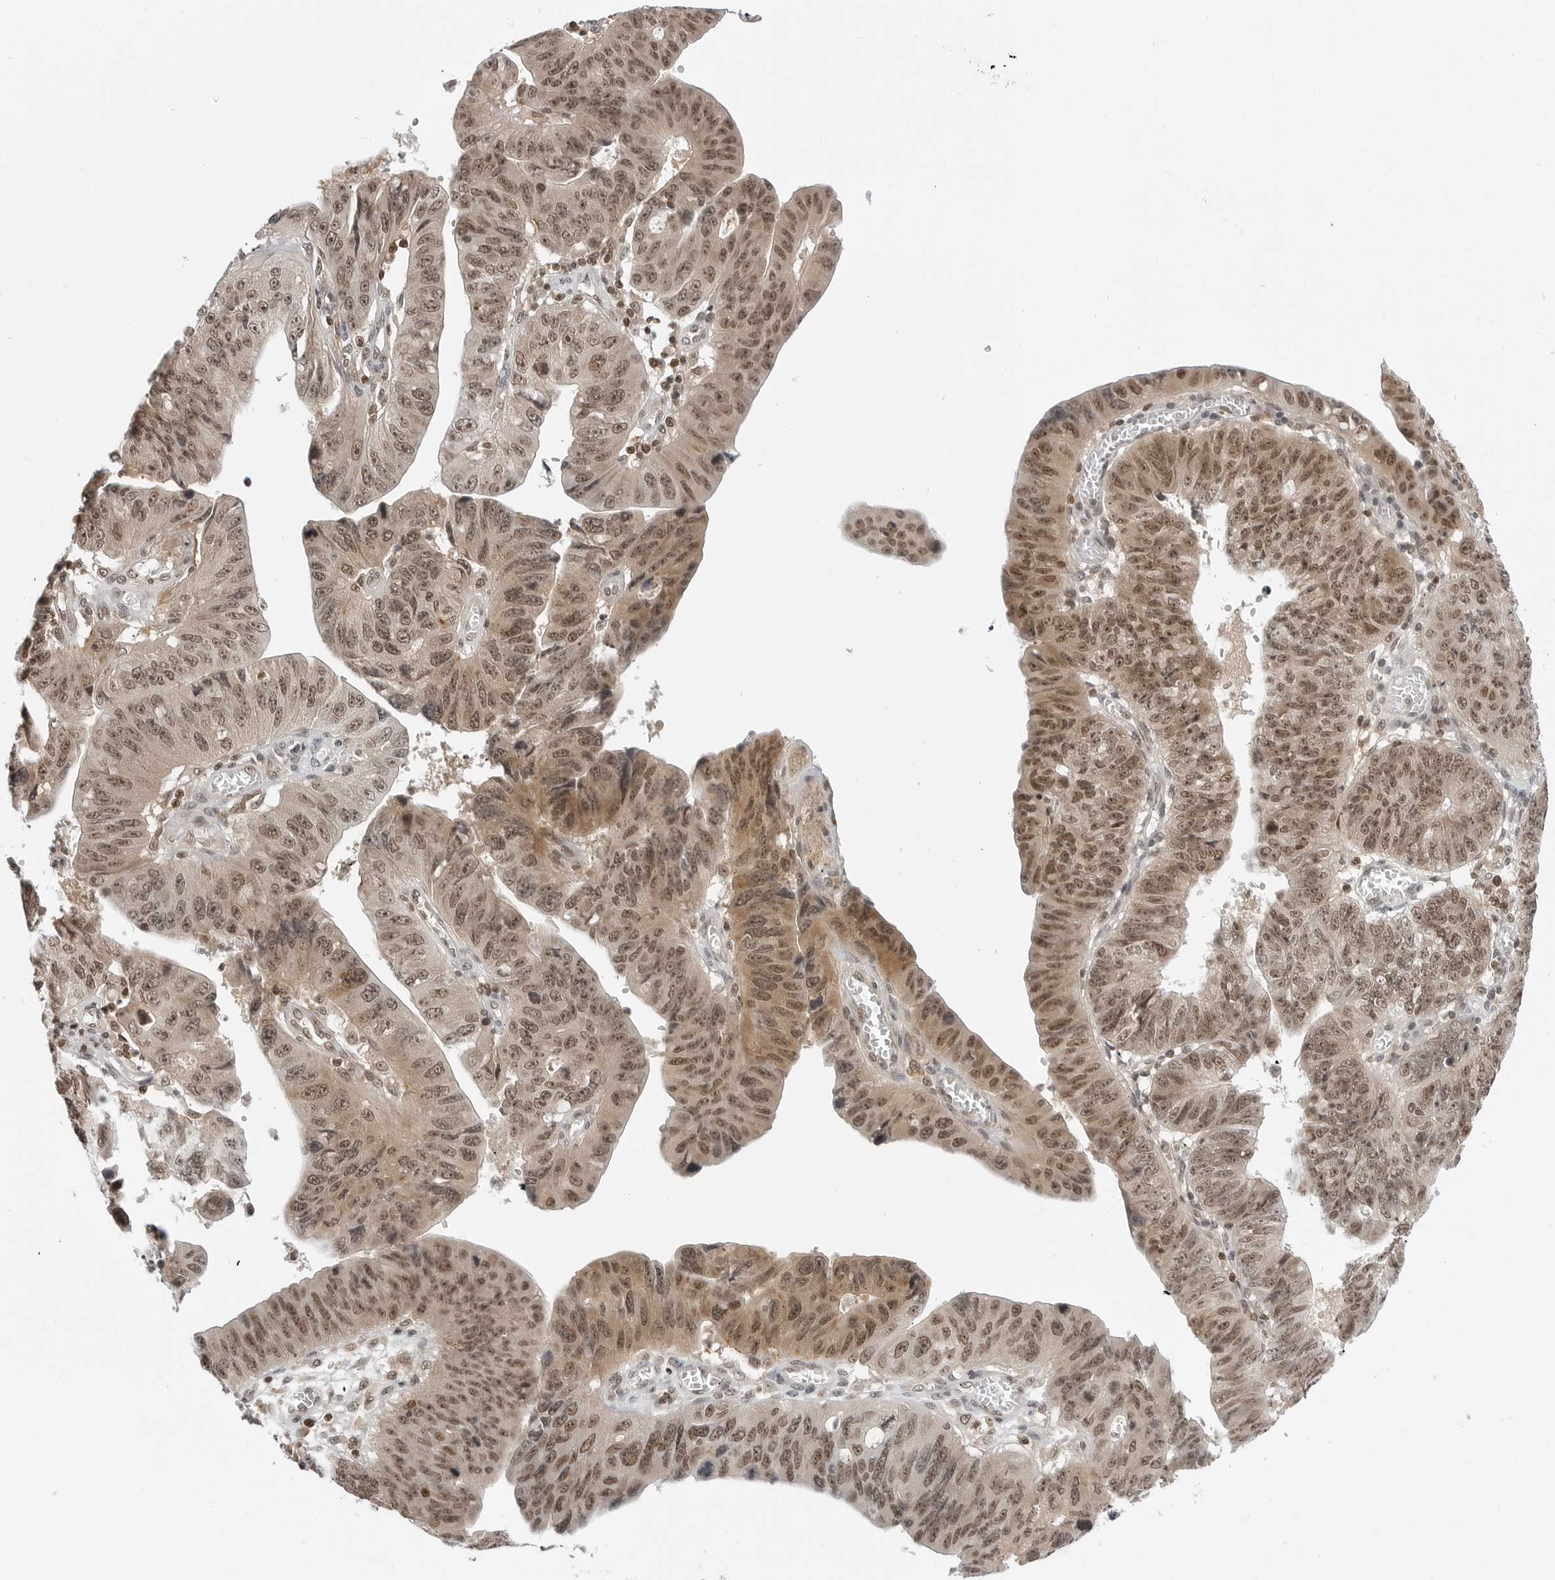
{"staining": {"intensity": "moderate", "quantity": ">75%", "location": "cytoplasmic/membranous,nuclear"}, "tissue": "stomach cancer", "cell_type": "Tumor cells", "image_type": "cancer", "snomed": [{"axis": "morphology", "description": "Adenocarcinoma, NOS"}, {"axis": "topography", "description": "Stomach"}], "caption": "Protein staining shows moderate cytoplasmic/membranous and nuclear positivity in approximately >75% of tumor cells in stomach adenocarcinoma. The staining was performed using DAB (3,3'-diaminobenzidine), with brown indicating positive protein expression. Nuclei are stained blue with hematoxylin.", "gene": "C8orf33", "patient": {"sex": "male", "age": 59}}